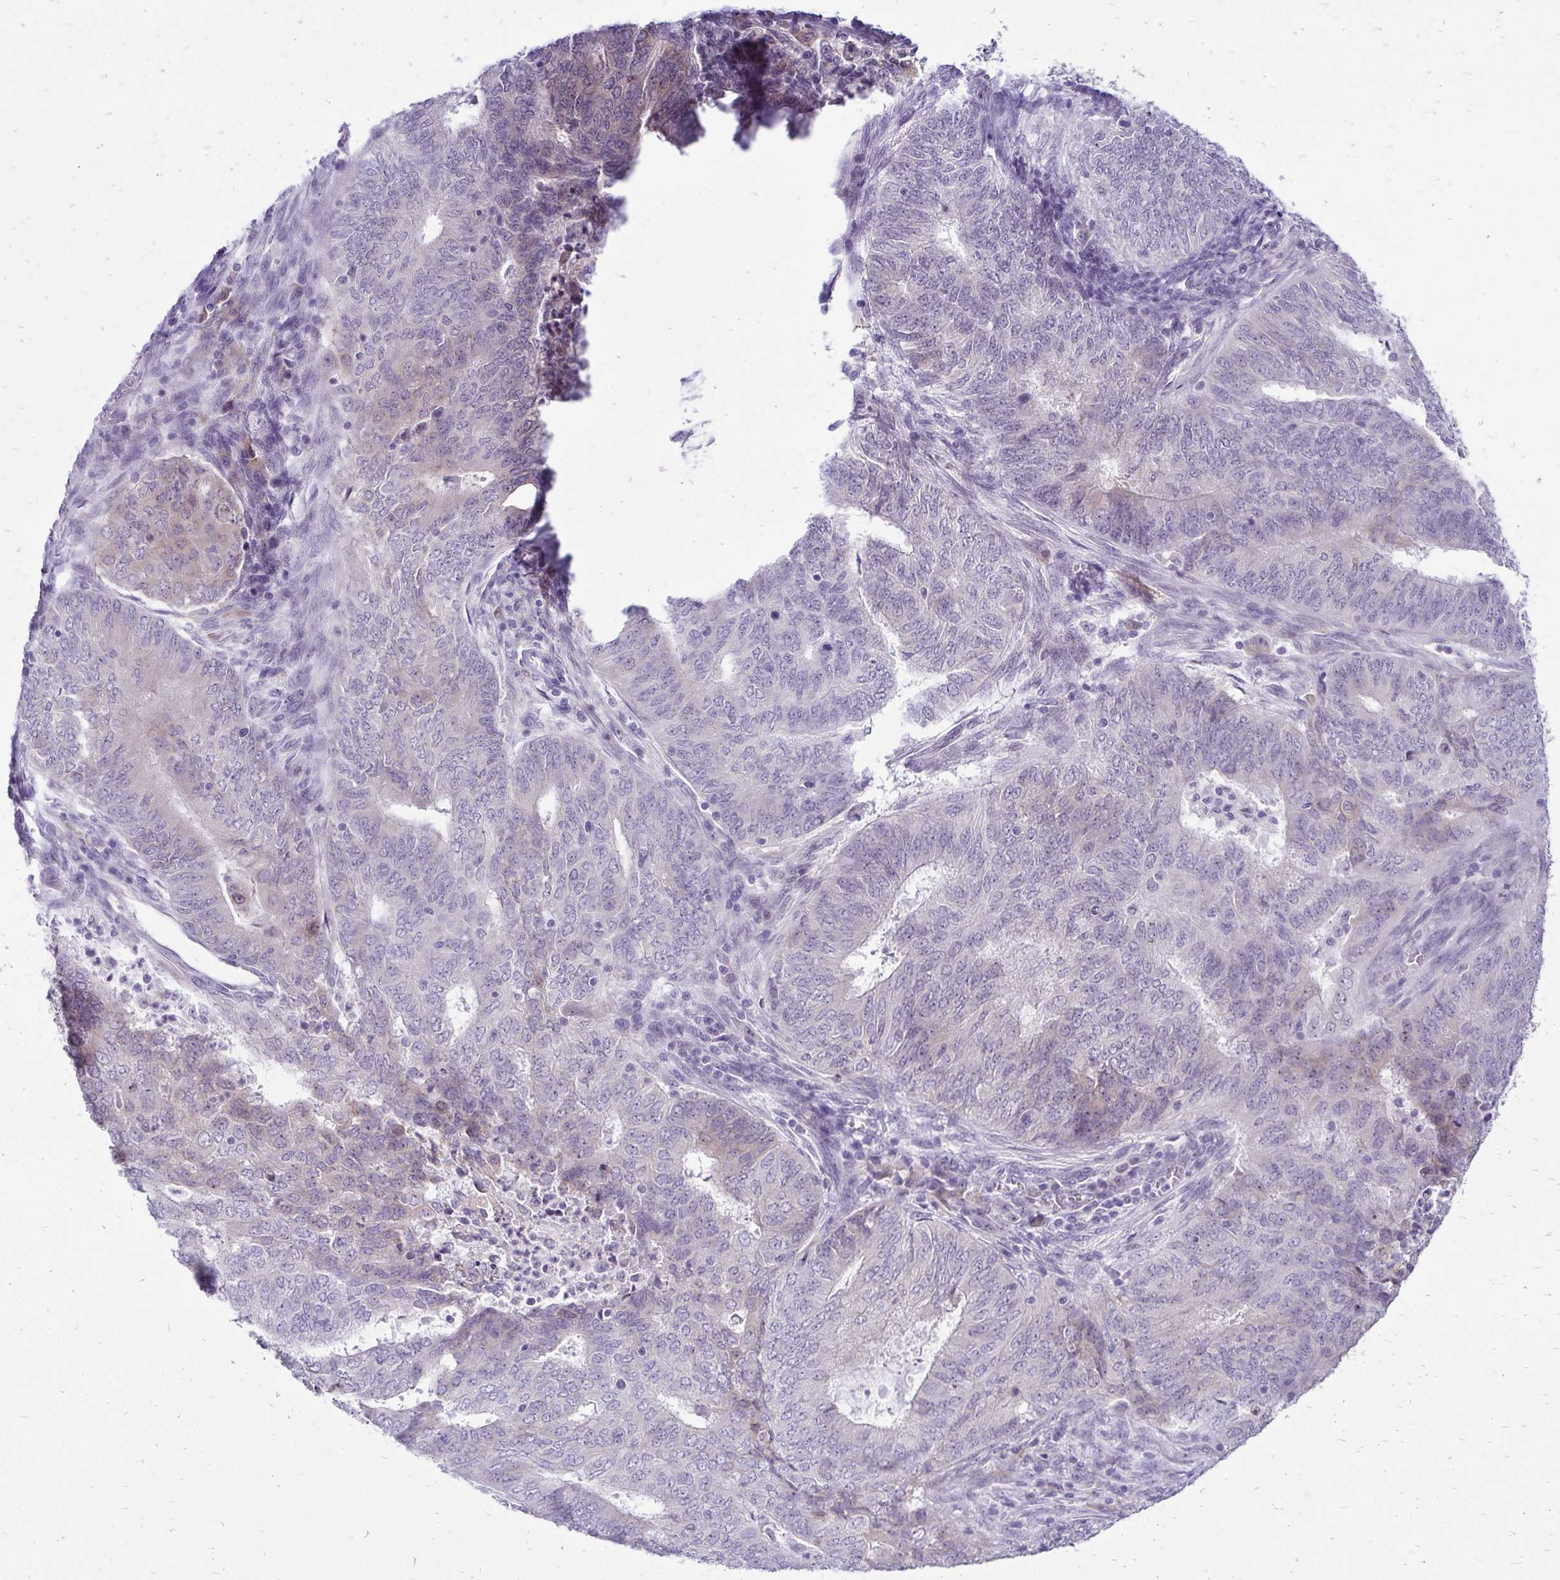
{"staining": {"intensity": "negative", "quantity": "none", "location": "none"}, "tissue": "endometrial cancer", "cell_type": "Tumor cells", "image_type": "cancer", "snomed": [{"axis": "morphology", "description": "Adenocarcinoma, NOS"}, {"axis": "topography", "description": "Endometrium"}], "caption": "High magnification brightfield microscopy of adenocarcinoma (endometrial) stained with DAB (brown) and counterstained with hematoxylin (blue): tumor cells show no significant expression.", "gene": "NIFK", "patient": {"sex": "female", "age": 62}}